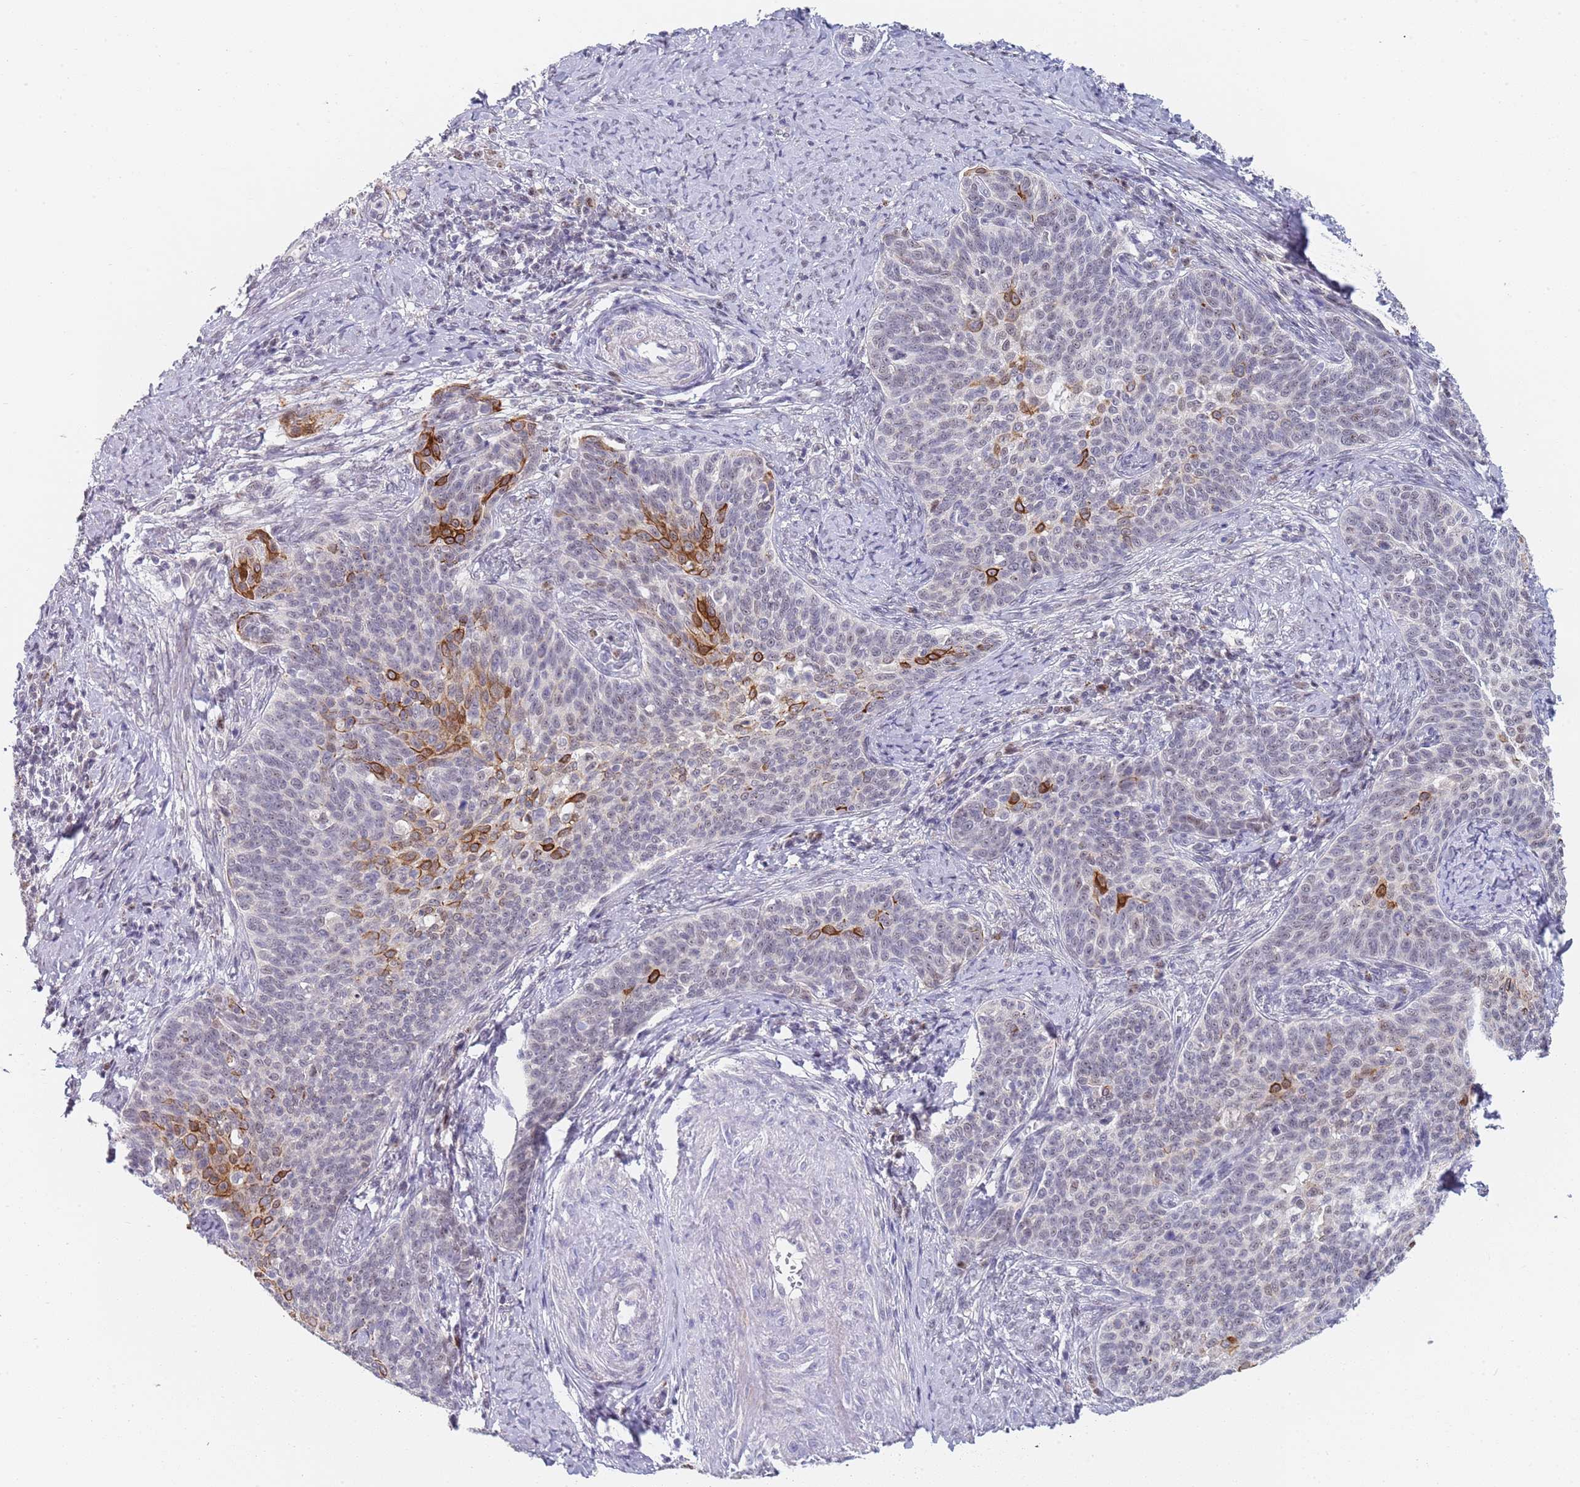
{"staining": {"intensity": "strong", "quantity": "<25%", "location": "cytoplasmic/membranous,nuclear"}, "tissue": "cervical cancer", "cell_type": "Tumor cells", "image_type": "cancer", "snomed": [{"axis": "morphology", "description": "Squamous cell carcinoma, NOS"}, {"axis": "topography", "description": "Cervix"}], "caption": "This is a photomicrograph of immunohistochemistry (IHC) staining of cervical squamous cell carcinoma, which shows strong expression in the cytoplasmic/membranous and nuclear of tumor cells.", "gene": "PLCL2", "patient": {"sex": "female", "age": 39}}